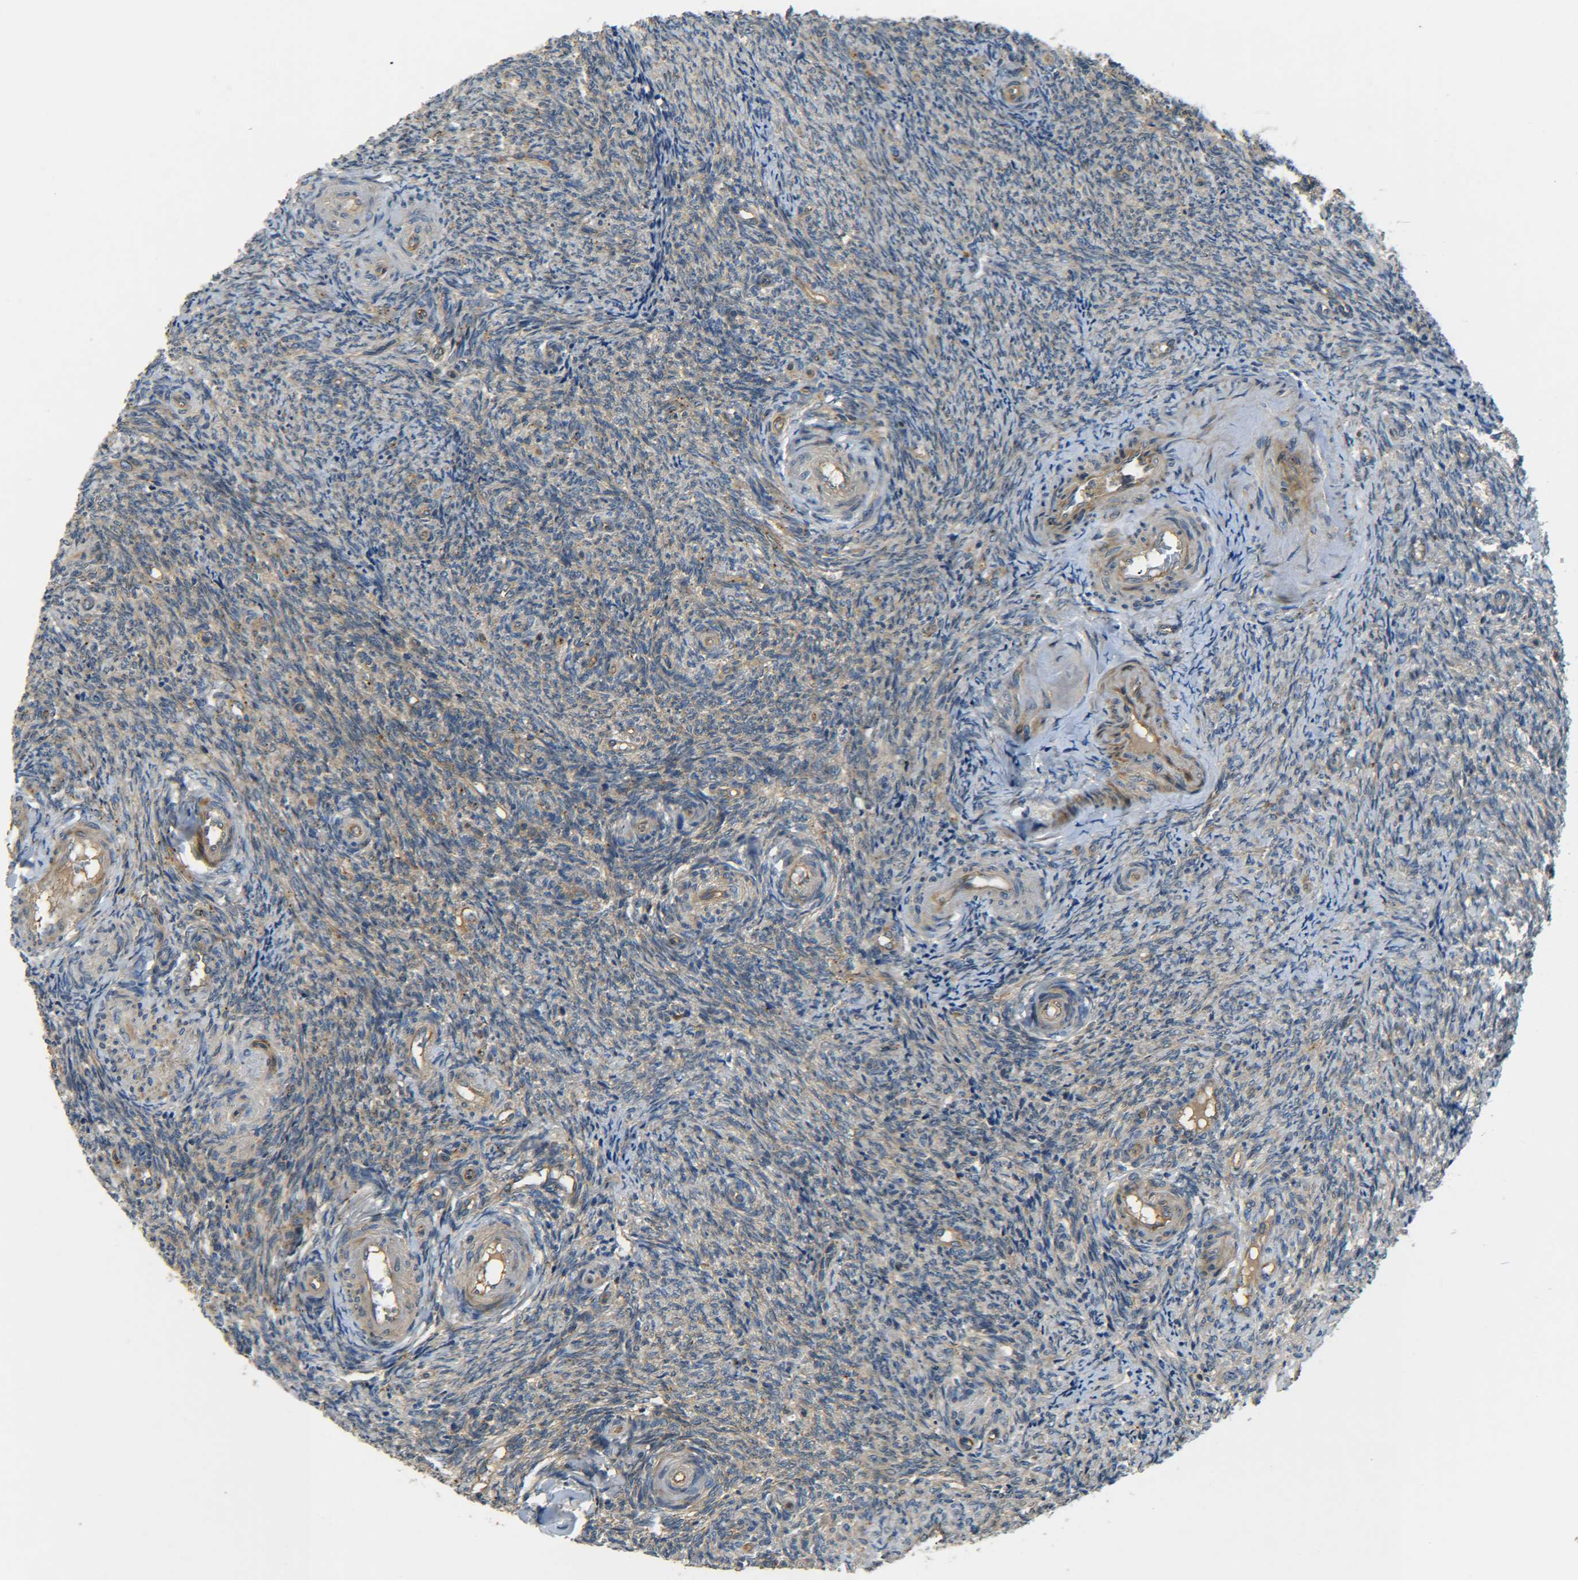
{"staining": {"intensity": "moderate", "quantity": "25%-75%", "location": "cytoplasmic/membranous"}, "tissue": "ovary", "cell_type": "Ovarian stroma cells", "image_type": "normal", "snomed": [{"axis": "morphology", "description": "Normal tissue, NOS"}, {"axis": "topography", "description": "Ovary"}], "caption": "Immunohistochemical staining of normal human ovary displays moderate cytoplasmic/membranous protein expression in about 25%-75% of ovarian stroma cells.", "gene": "LRCH3", "patient": {"sex": "female", "age": 41}}